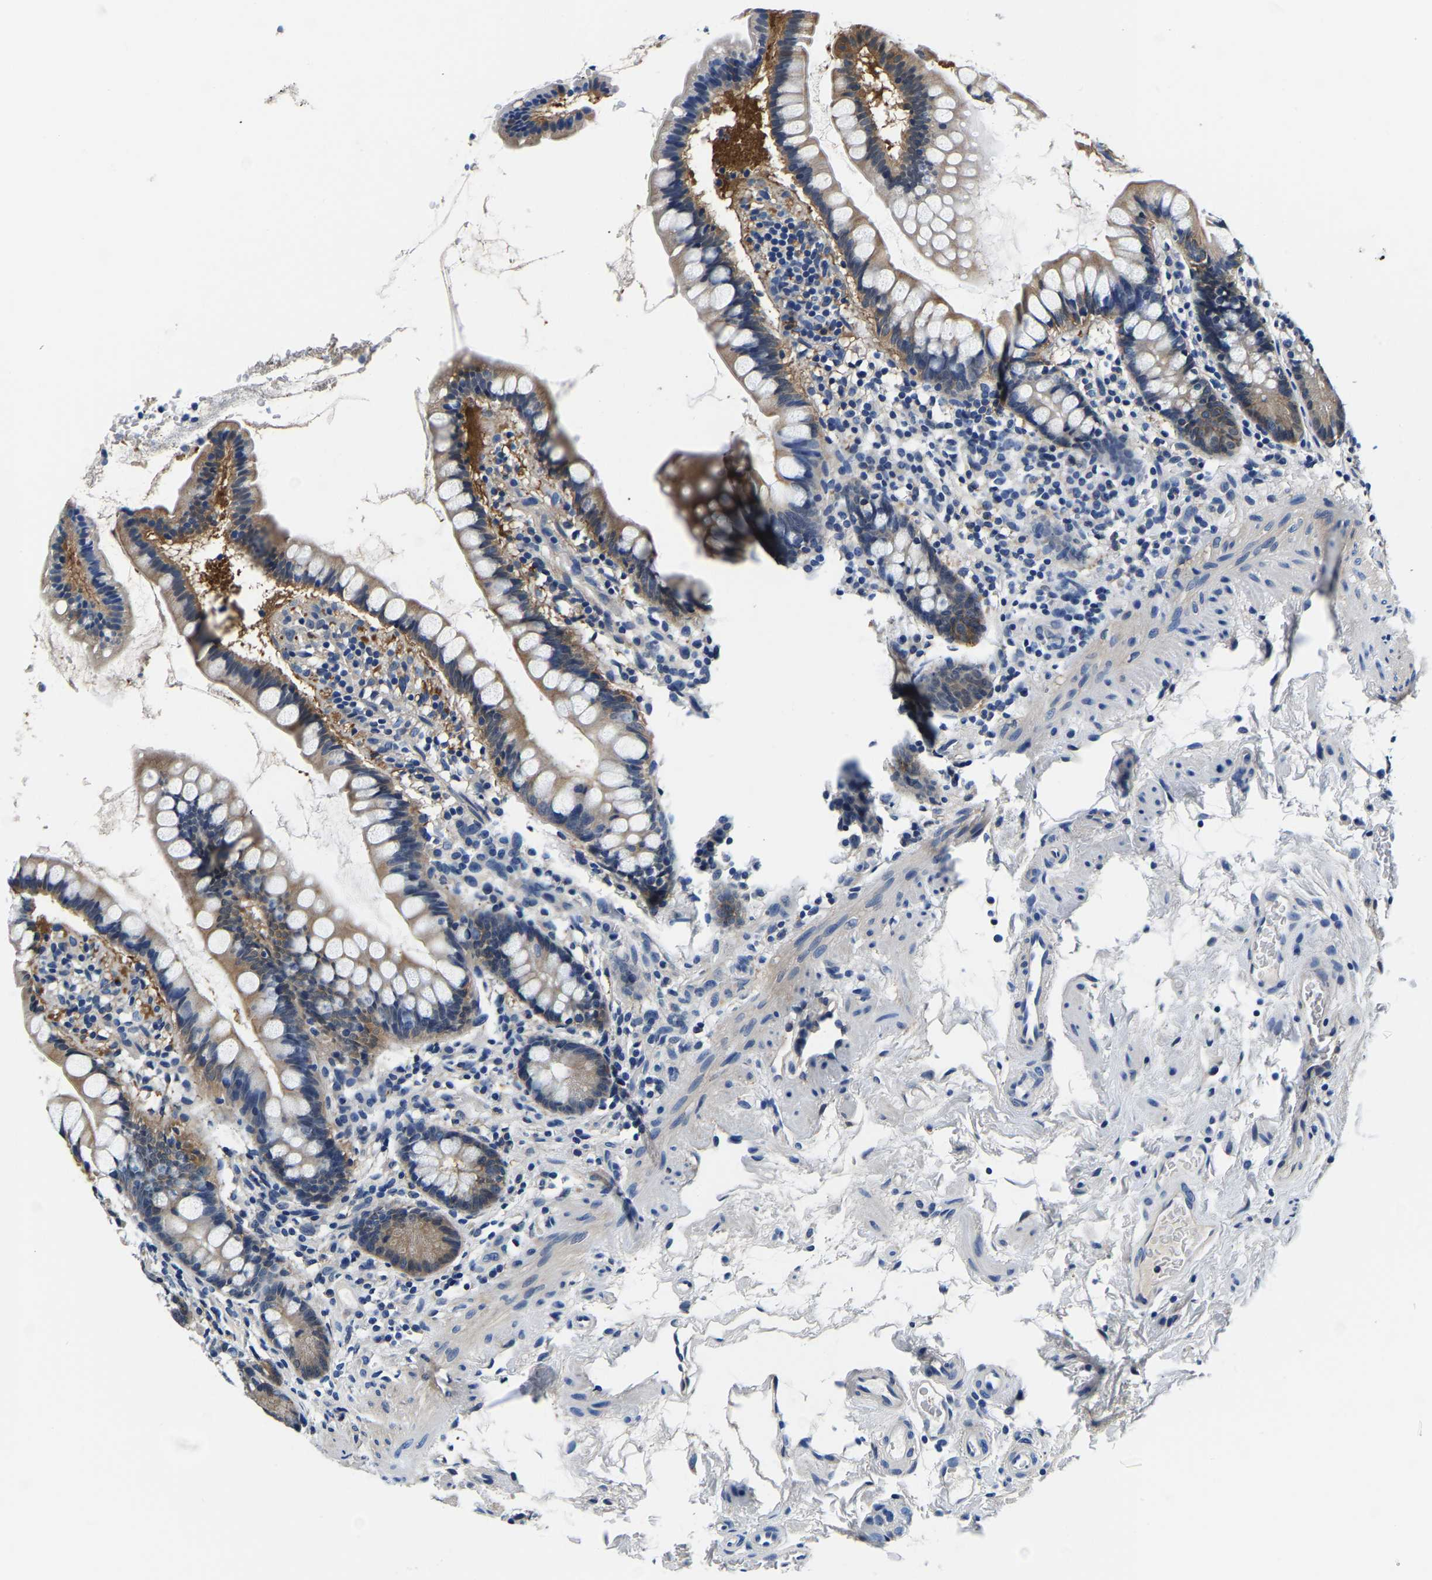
{"staining": {"intensity": "strong", "quantity": "25%-75%", "location": "cytoplasmic/membranous"}, "tissue": "small intestine", "cell_type": "Glandular cells", "image_type": "normal", "snomed": [{"axis": "morphology", "description": "Normal tissue, NOS"}, {"axis": "topography", "description": "Small intestine"}], "caption": "Immunohistochemistry photomicrograph of unremarkable small intestine: small intestine stained using immunohistochemistry shows high levels of strong protein expression localized specifically in the cytoplasmic/membranous of glandular cells, appearing as a cytoplasmic/membranous brown color.", "gene": "ACO1", "patient": {"sex": "female", "age": 84}}